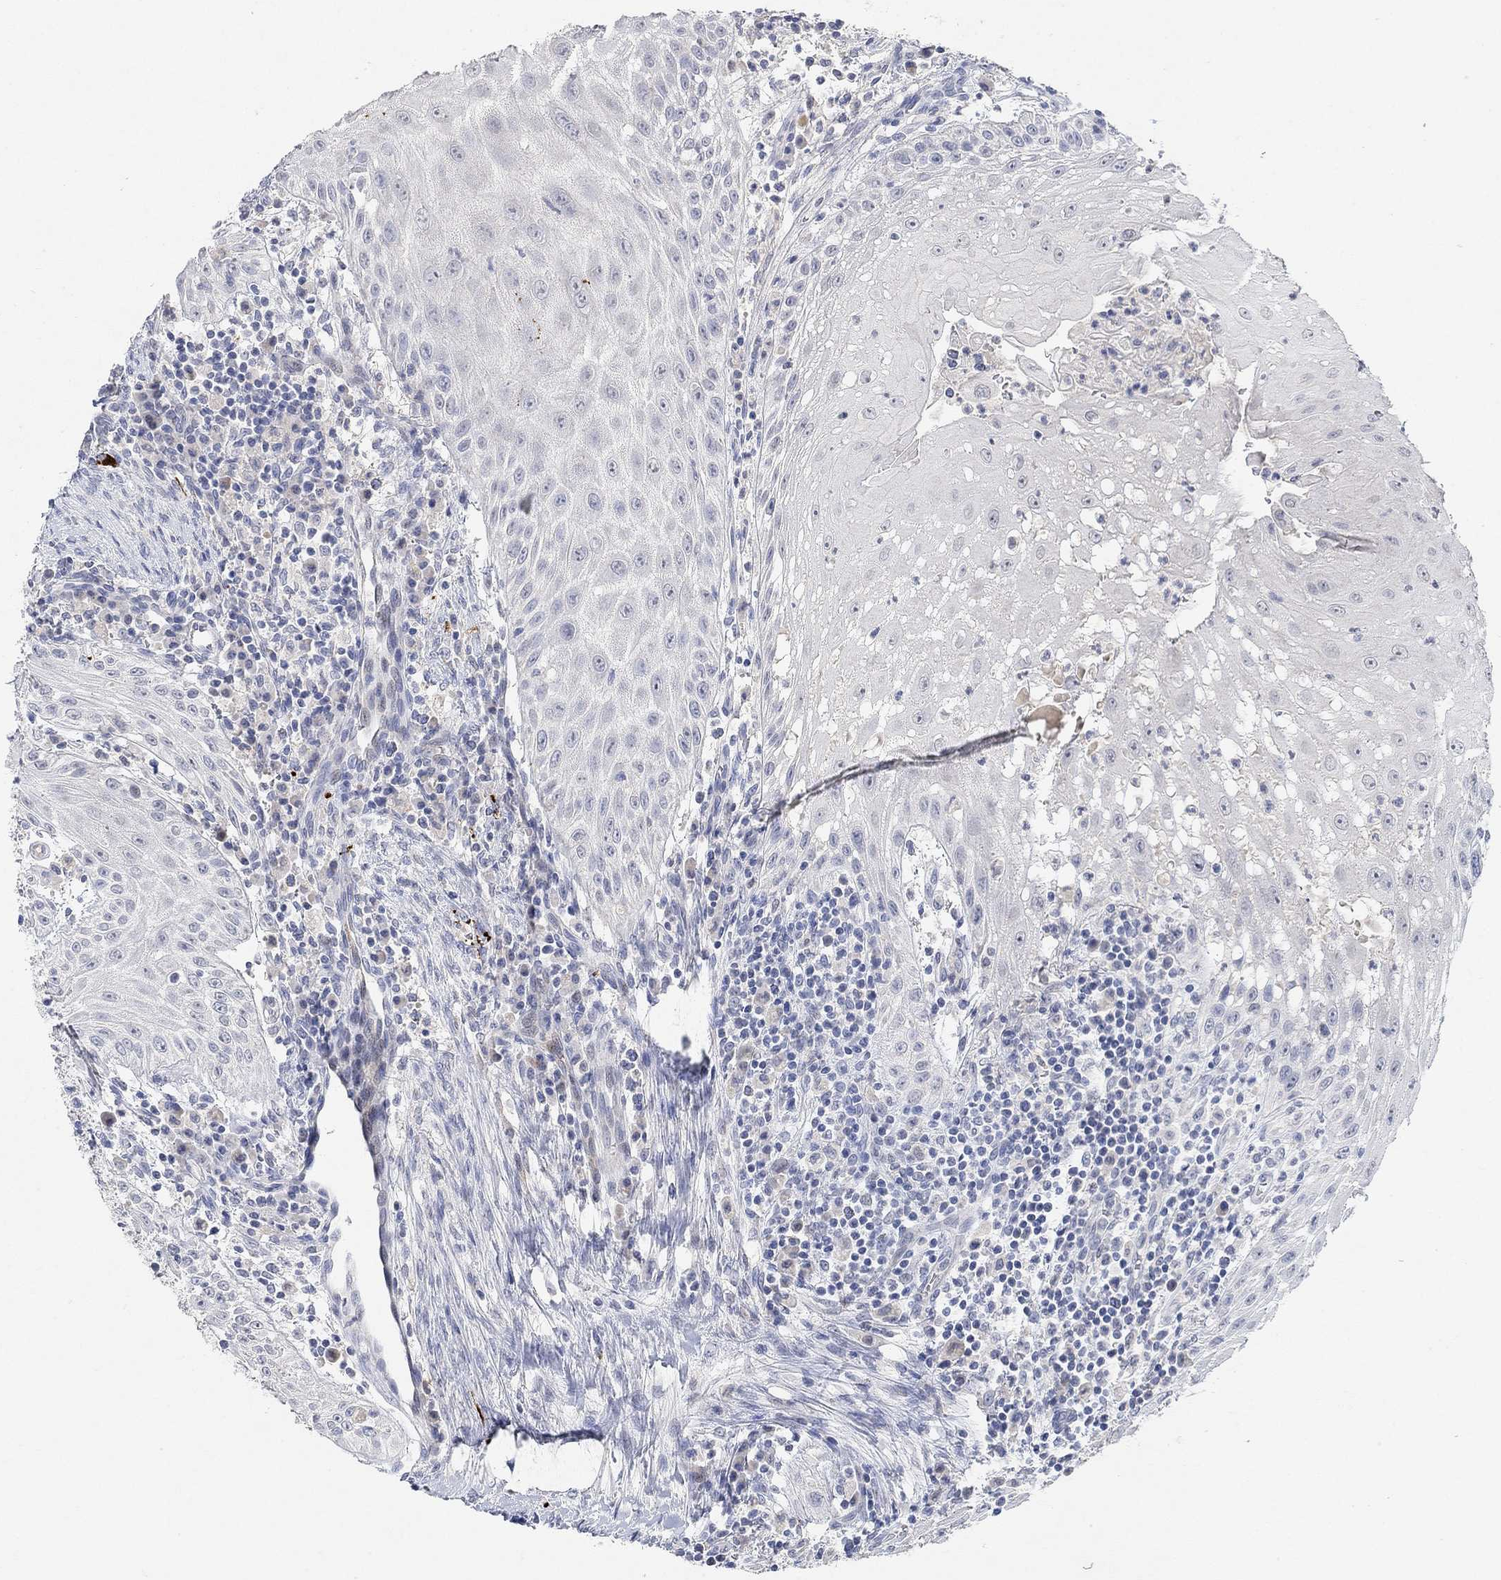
{"staining": {"intensity": "negative", "quantity": "none", "location": "none"}, "tissue": "head and neck cancer", "cell_type": "Tumor cells", "image_type": "cancer", "snomed": [{"axis": "morphology", "description": "Squamous cell carcinoma, NOS"}, {"axis": "topography", "description": "Oral tissue"}, {"axis": "topography", "description": "Head-Neck"}], "caption": "An immunohistochemistry photomicrograph of head and neck cancer (squamous cell carcinoma) is shown. There is no staining in tumor cells of head and neck cancer (squamous cell carcinoma).", "gene": "VAT1L", "patient": {"sex": "male", "age": 58}}